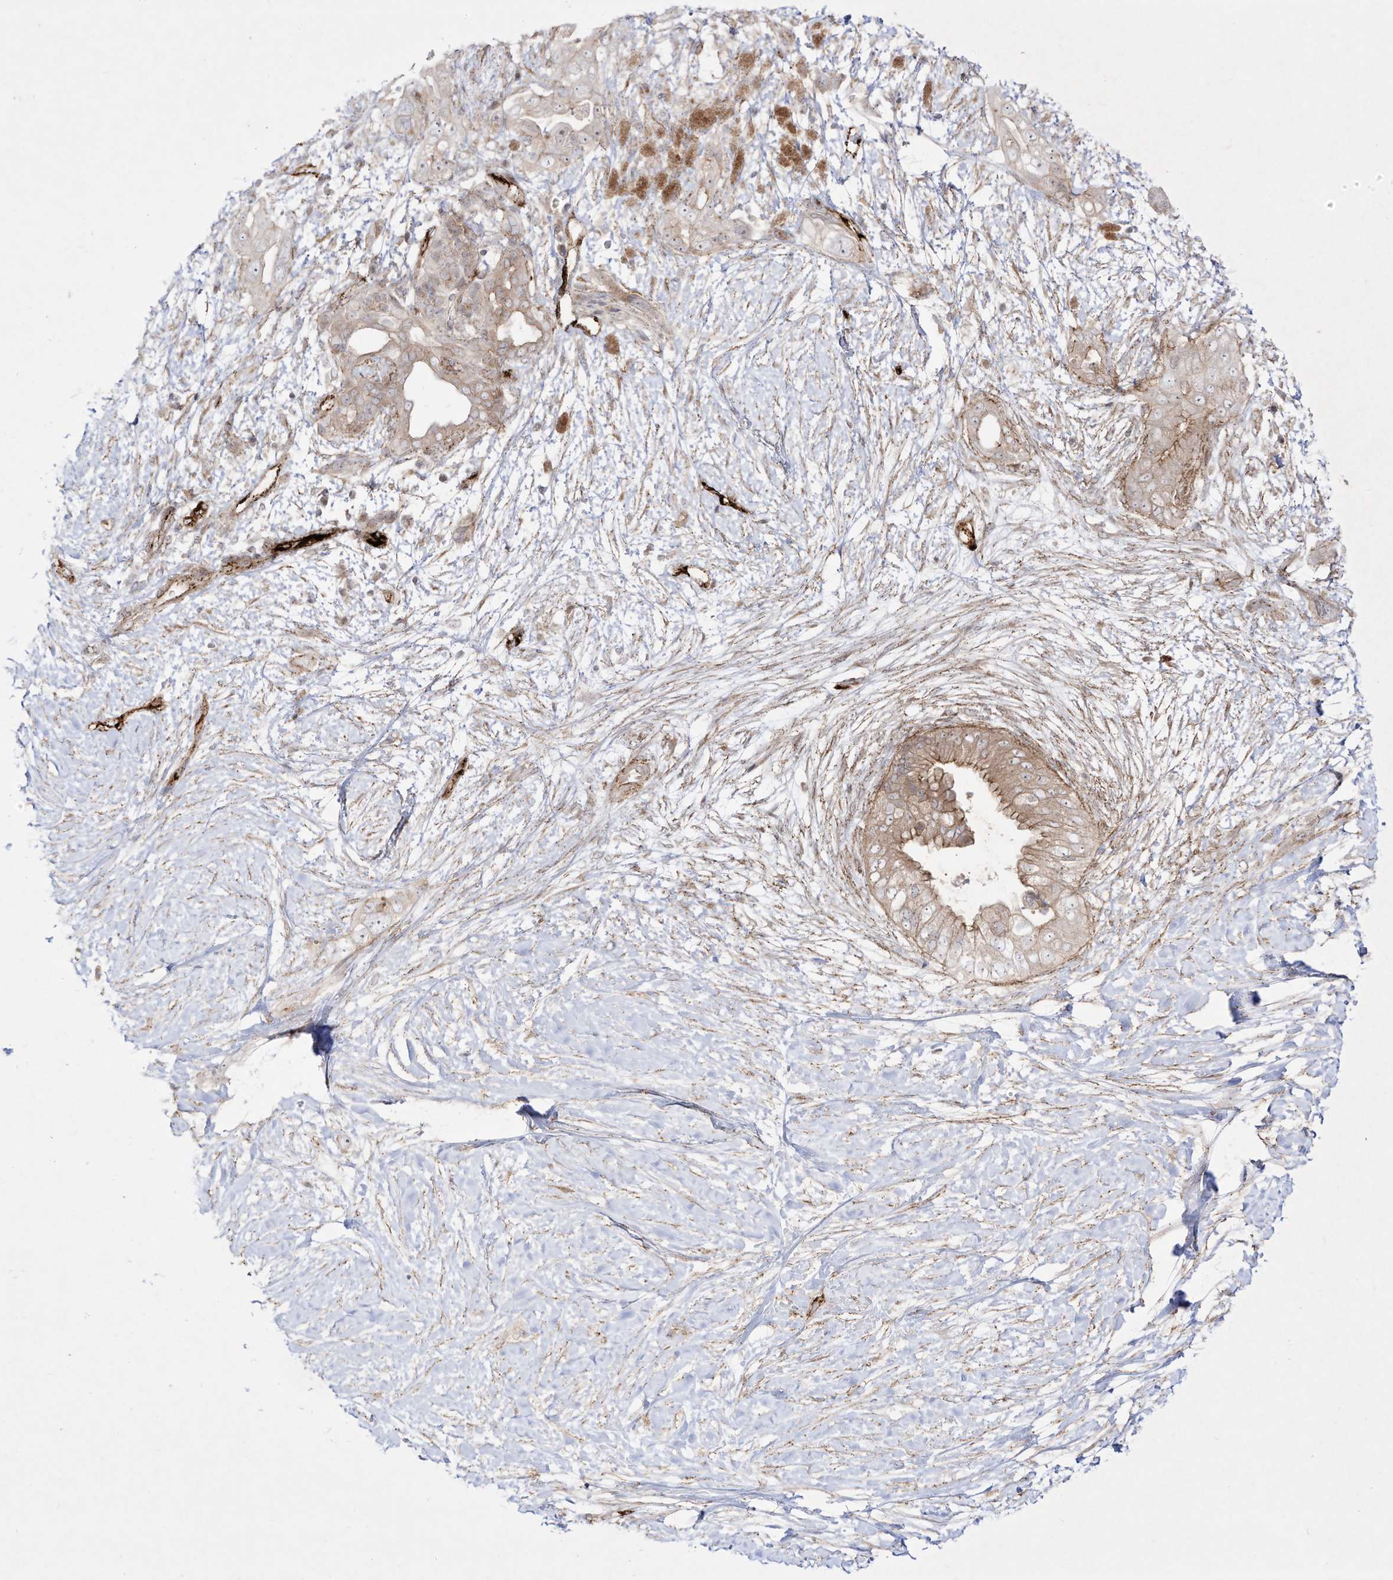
{"staining": {"intensity": "moderate", "quantity": "25%-75%", "location": "cytoplasmic/membranous"}, "tissue": "pancreatic cancer", "cell_type": "Tumor cells", "image_type": "cancer", "snomed": [{"axis": "morphology", "description": "Adenocarcinoma, NOS"}, {"axis": "topography", "description": "Pancreas"}], "caption": "Protein analysis of adenocarcinoma (pancreatic) tissue demonstrates moderate cytoplasmic/membranous expression in about 25%-75% of tumor cells. (DAB IHC, brown staining for protein, blue staining for nuclei).", "gene": "ZGRF1", "patient": {"sex": "male", "age": 53}}